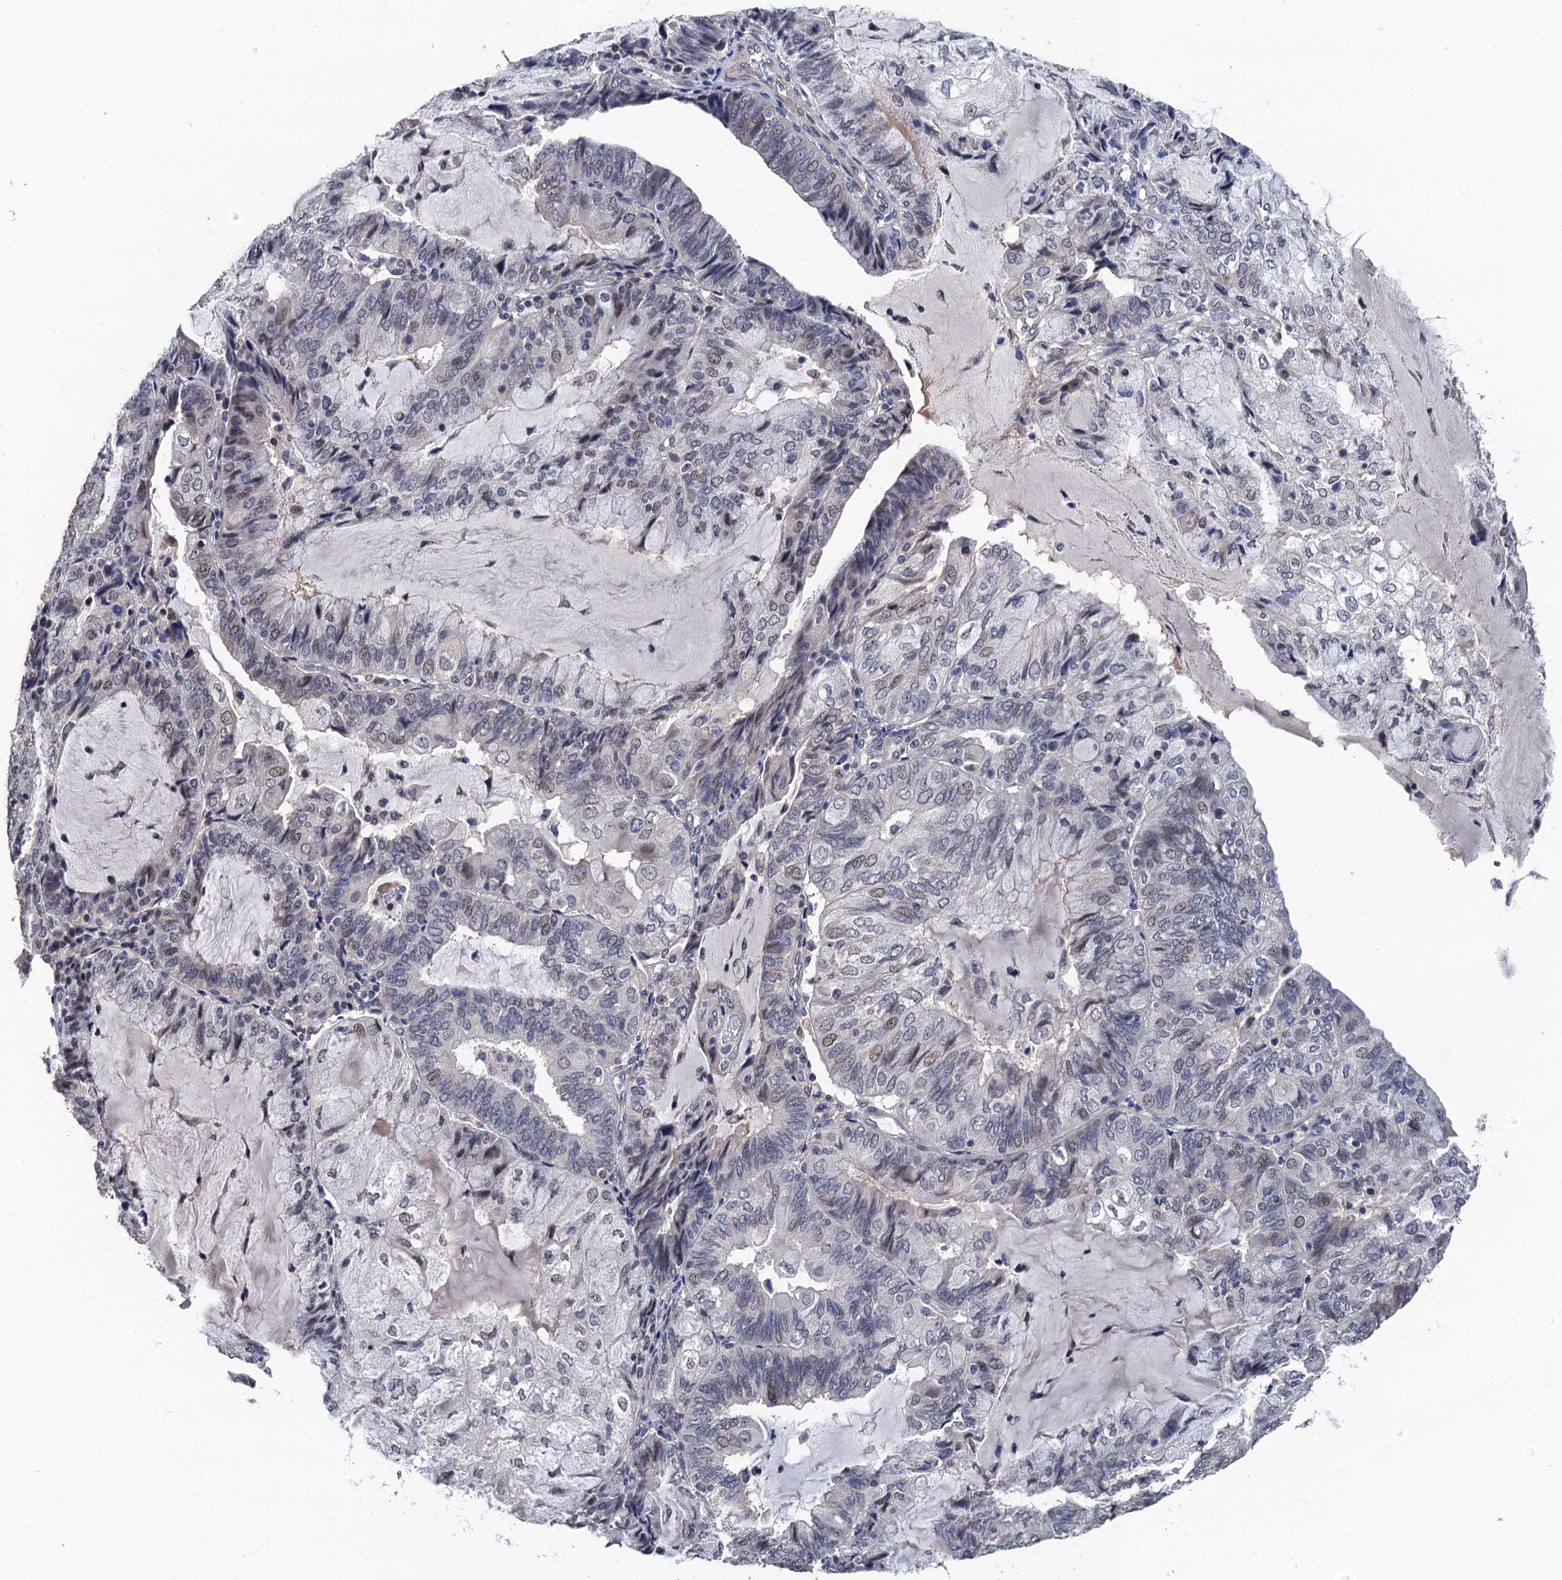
{"staining": {"intensity": "moderate", "quantity": "<25%", "location": "nuclear"}, "tissue": "endometrial cancer", "cell_type": "Tumor cells", "image_type": "cancer", "snomed": [{"axis": "morphology", "description": "Adenocarcinoma, NOS"}, {"axis": "topography", "description": "Endometrium"}], "caption": "Immunohistochemical staining of endometrial cancer shows moderate nuclear protein staining in about <25% of tumor cells.", "gene": "ART5", "patient": {"sex": "female", "age": 81}}